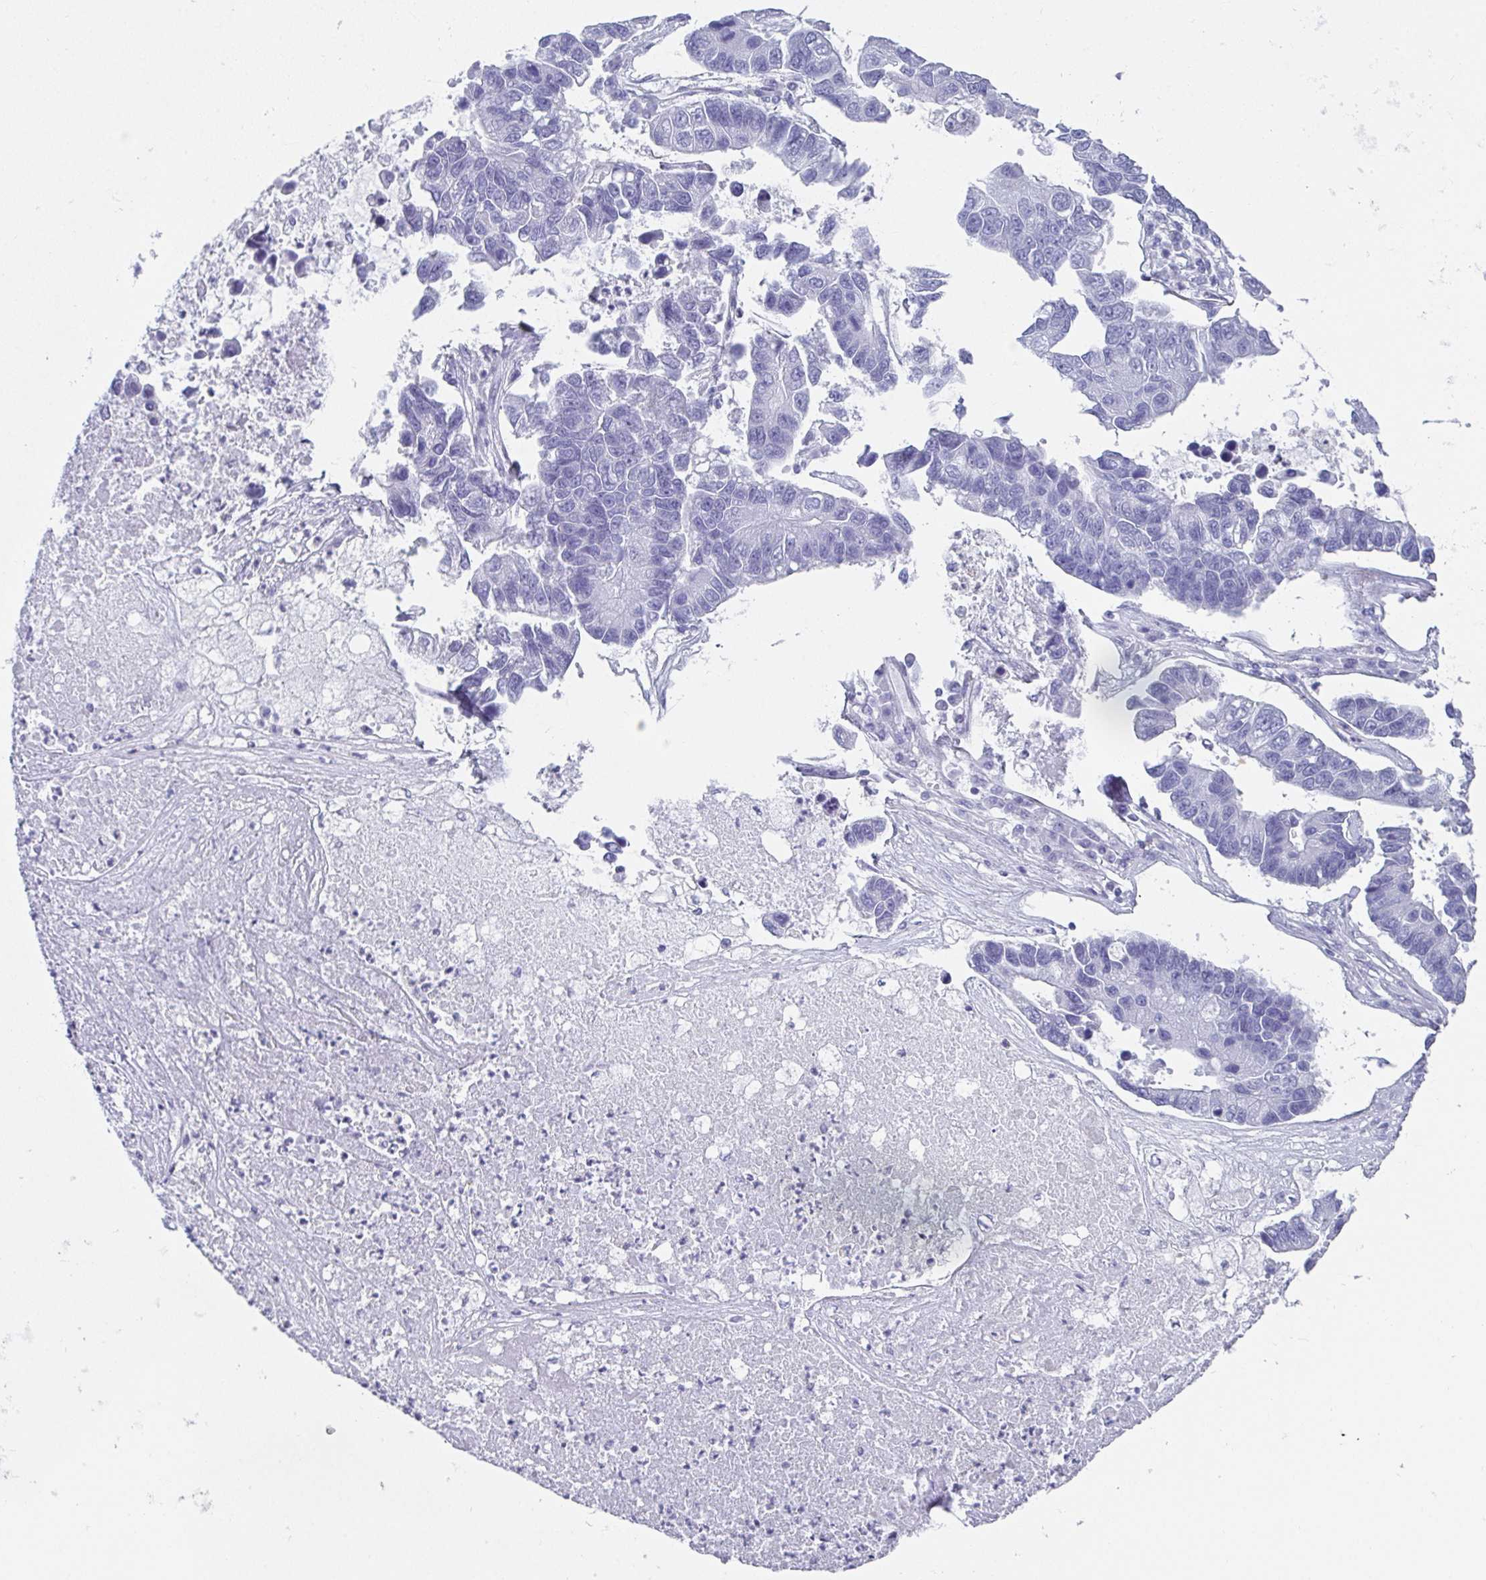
{"staining": {"intensity": "negative", "quantity": "none", "location": "none"}, "tissue": "lung cancer", "cell_type": "Tumor cells", "image_type": "cancer", "snomed": [{"axis": "morphology", "description": "Adenocarcinoma, NOS"}, {"axis": "topography", "description": "Bronchus"}, {"axis": "topography", "description": "Lung"}], "caption": "Tumor cells show no significant protein staining in lung cancer (adenocarcinoma).", "gene": "SYCP1", "patient": {"sex": "female", "age": 51}}